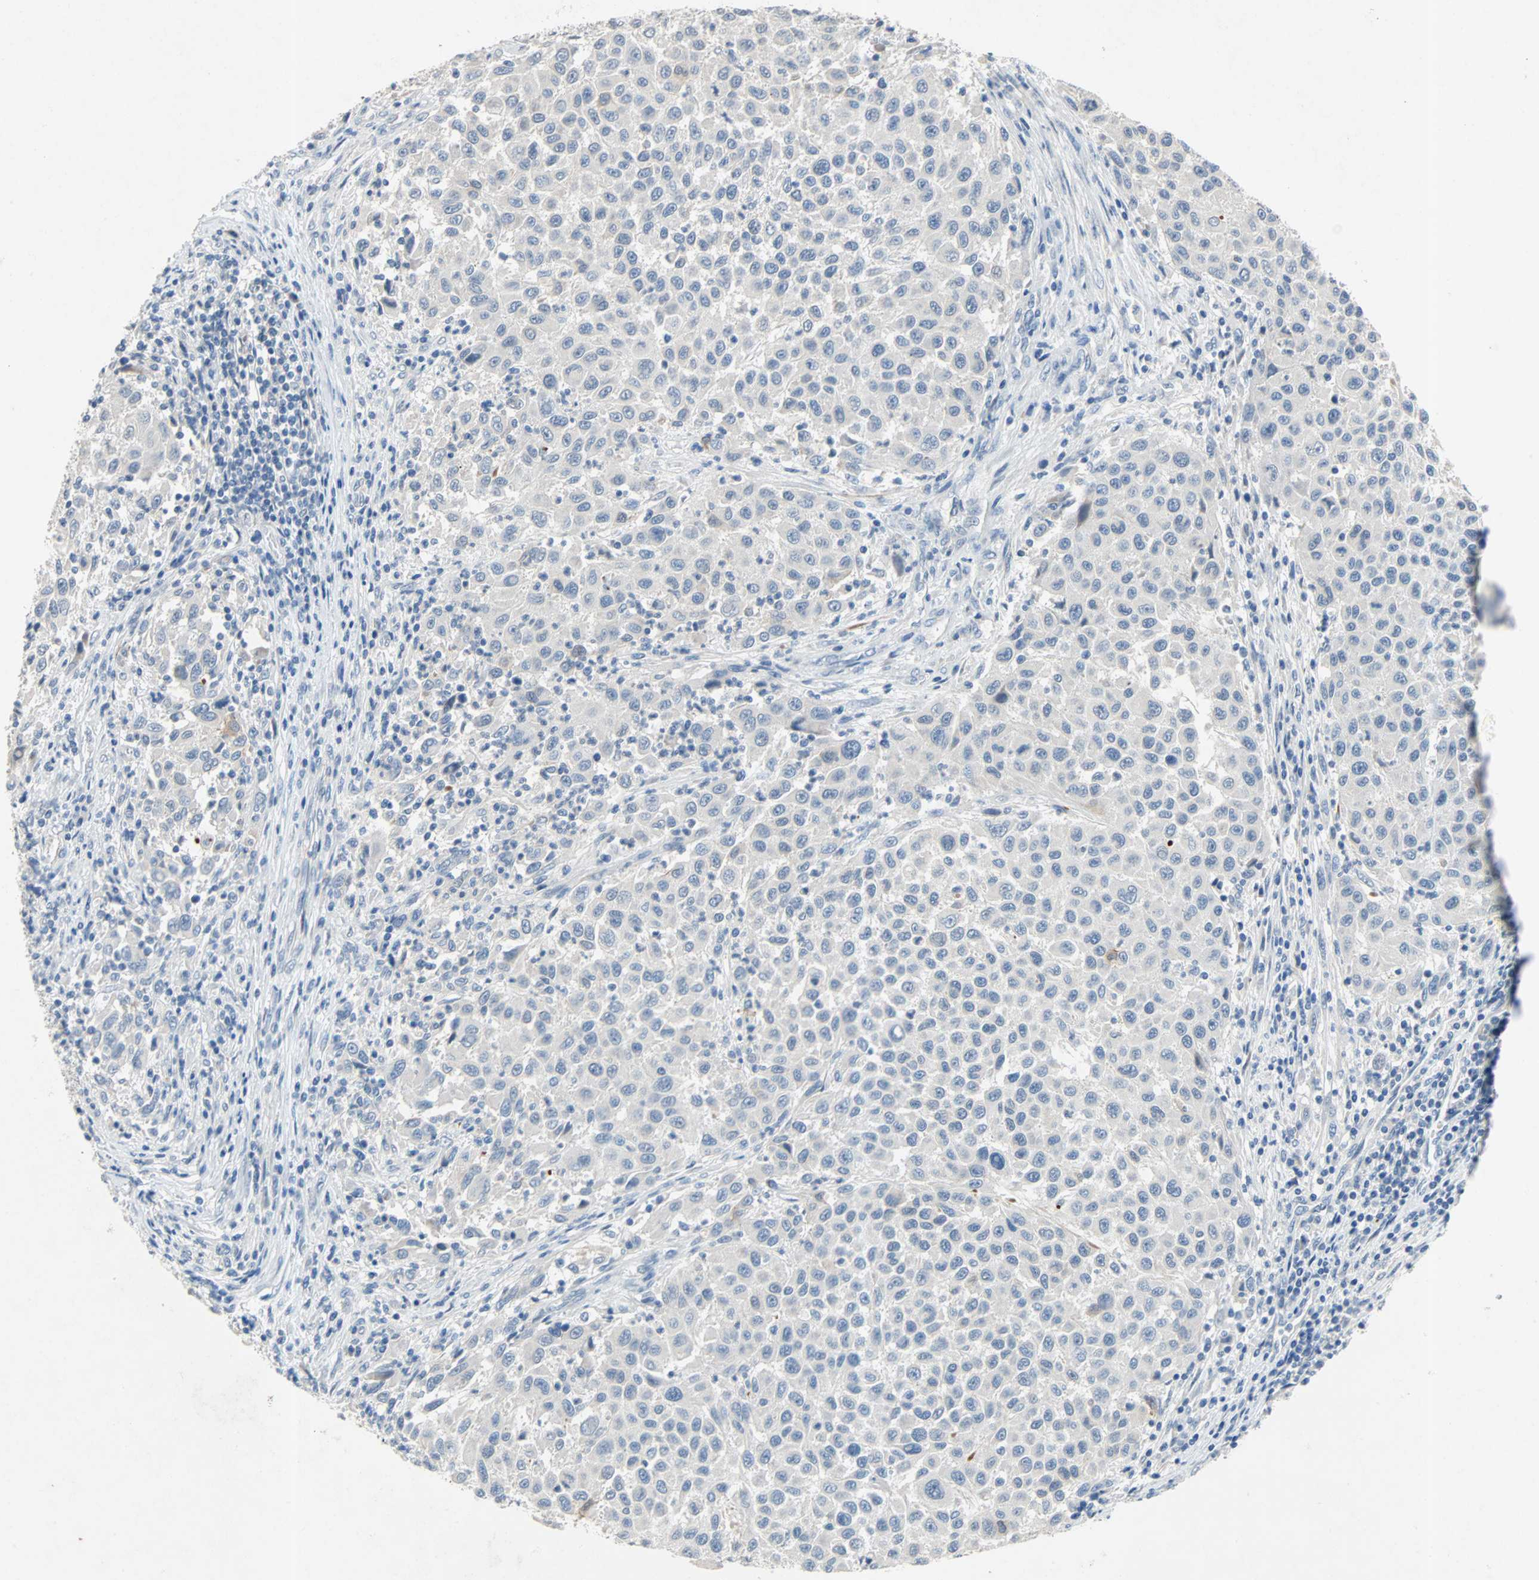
{"staining": {"intensity": "negative", "quantity": "none", "location": "none"}, "tissue": "melanoma", "cell_type": "Tumor cells", "image_type": "cancer", "snomed": [{"axis": "morphology", "description": "Malignant melanoma, Metastatic site"}, {"axis": "topography", "description": "Lymph node"}], "caption": "This micrograph is of malignant melanoma (metastatic site) stained with immunohistochemistry (IHC) to label a protein in brown with the nuclei are counter-stained blue. There is no expression in tumor cells.", "gene": "PCDHB2", "patient": {"sex": "male", "age": 61}}